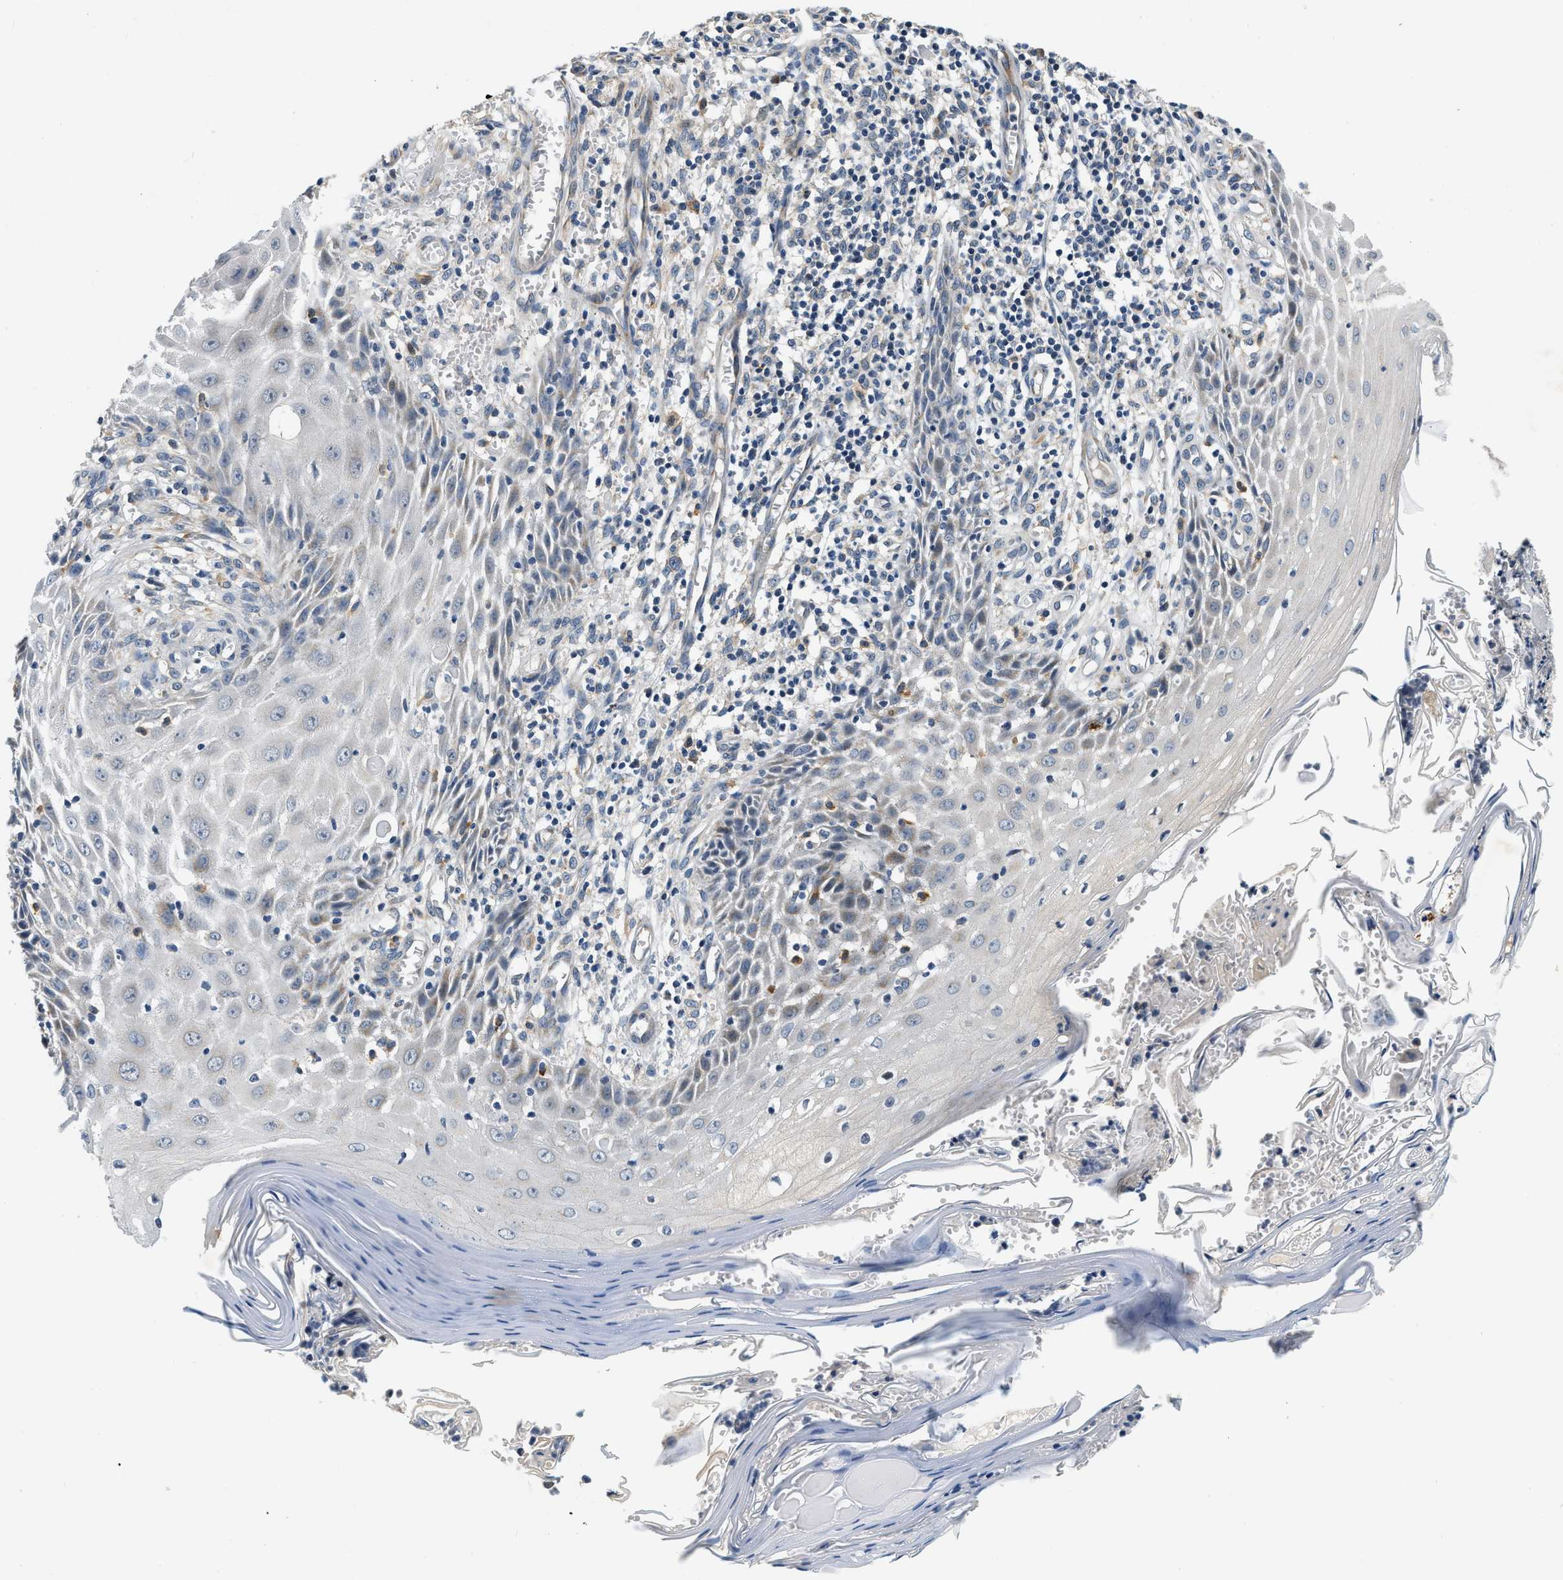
{"staining": {"intensity": "negative", "quantity": "none", "location": "none"}, "tissue": "skin cancer", "cell_type": "Tumor cells", "image_type": "cancer", "snomed": [{"axis": "morphology", "description": "Squamous cell carcinoma, NOS"}, {"axis": "topography", "description": "Skin"}], "caption": "Tumor cells show no significant protein positivity in skin cancer.", "gene": "YAE1", "patient": {"sex": "female", "age": 73}}